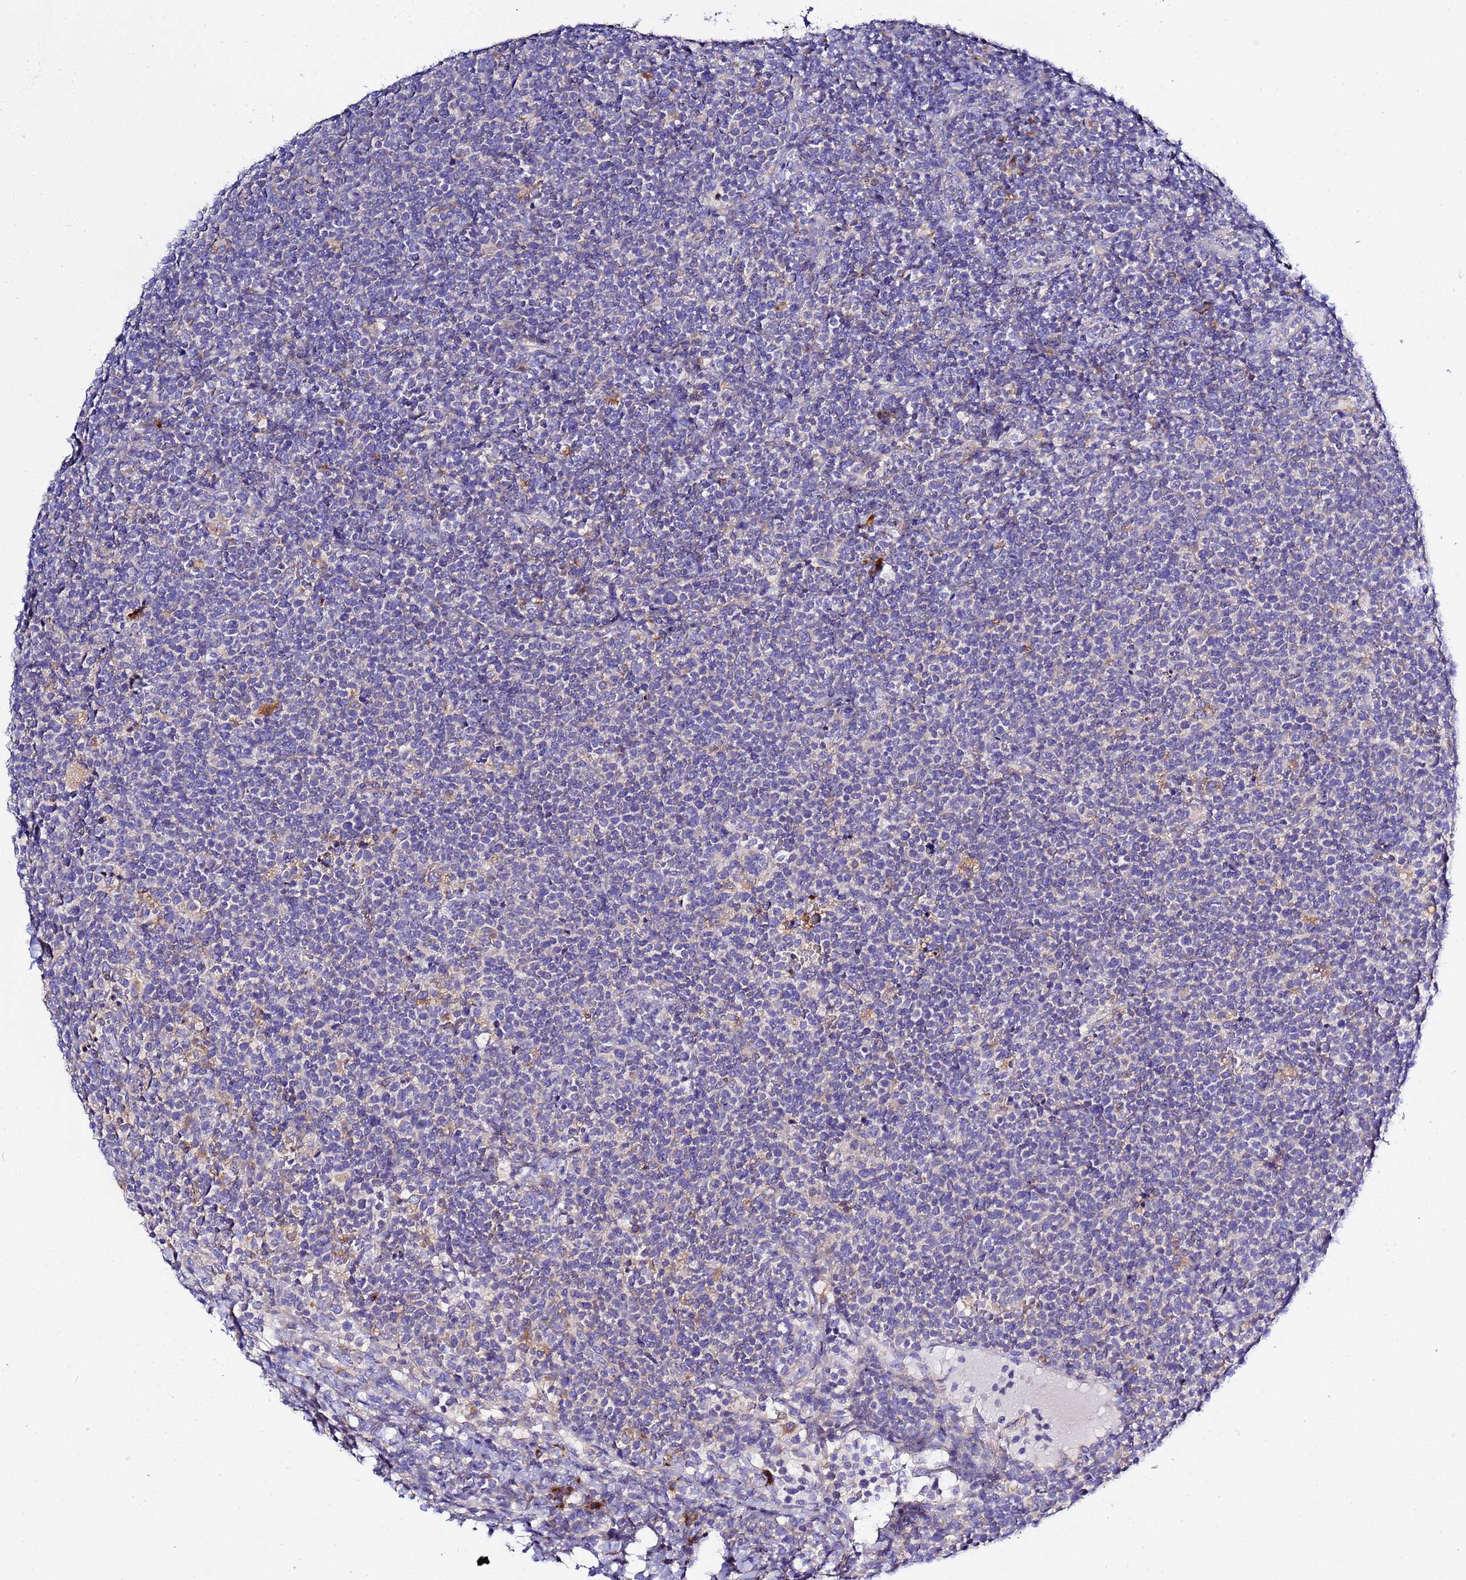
{"staining": {"intensity": "negative", "quantity": "none", "location": "none"}, "tissue": "lymphoma", "cell_type": "Tumor cells", "image_type": "cancer", "snomed": [{"axis": "morphology", "description": "Malignant lymphoma, non-Hodgkin's type, High grade"}, {"axis": "topography", "description": "Lymph node"}], "caption": "Tumor cells are negative for brown protein staining in high-grade malignant lymphoma, non-Hodgkin's type. (DAB IHC with hematoxylin counter stain).", "gene": "VTI1B", "patient": {"sex": "male", "age": 61}}